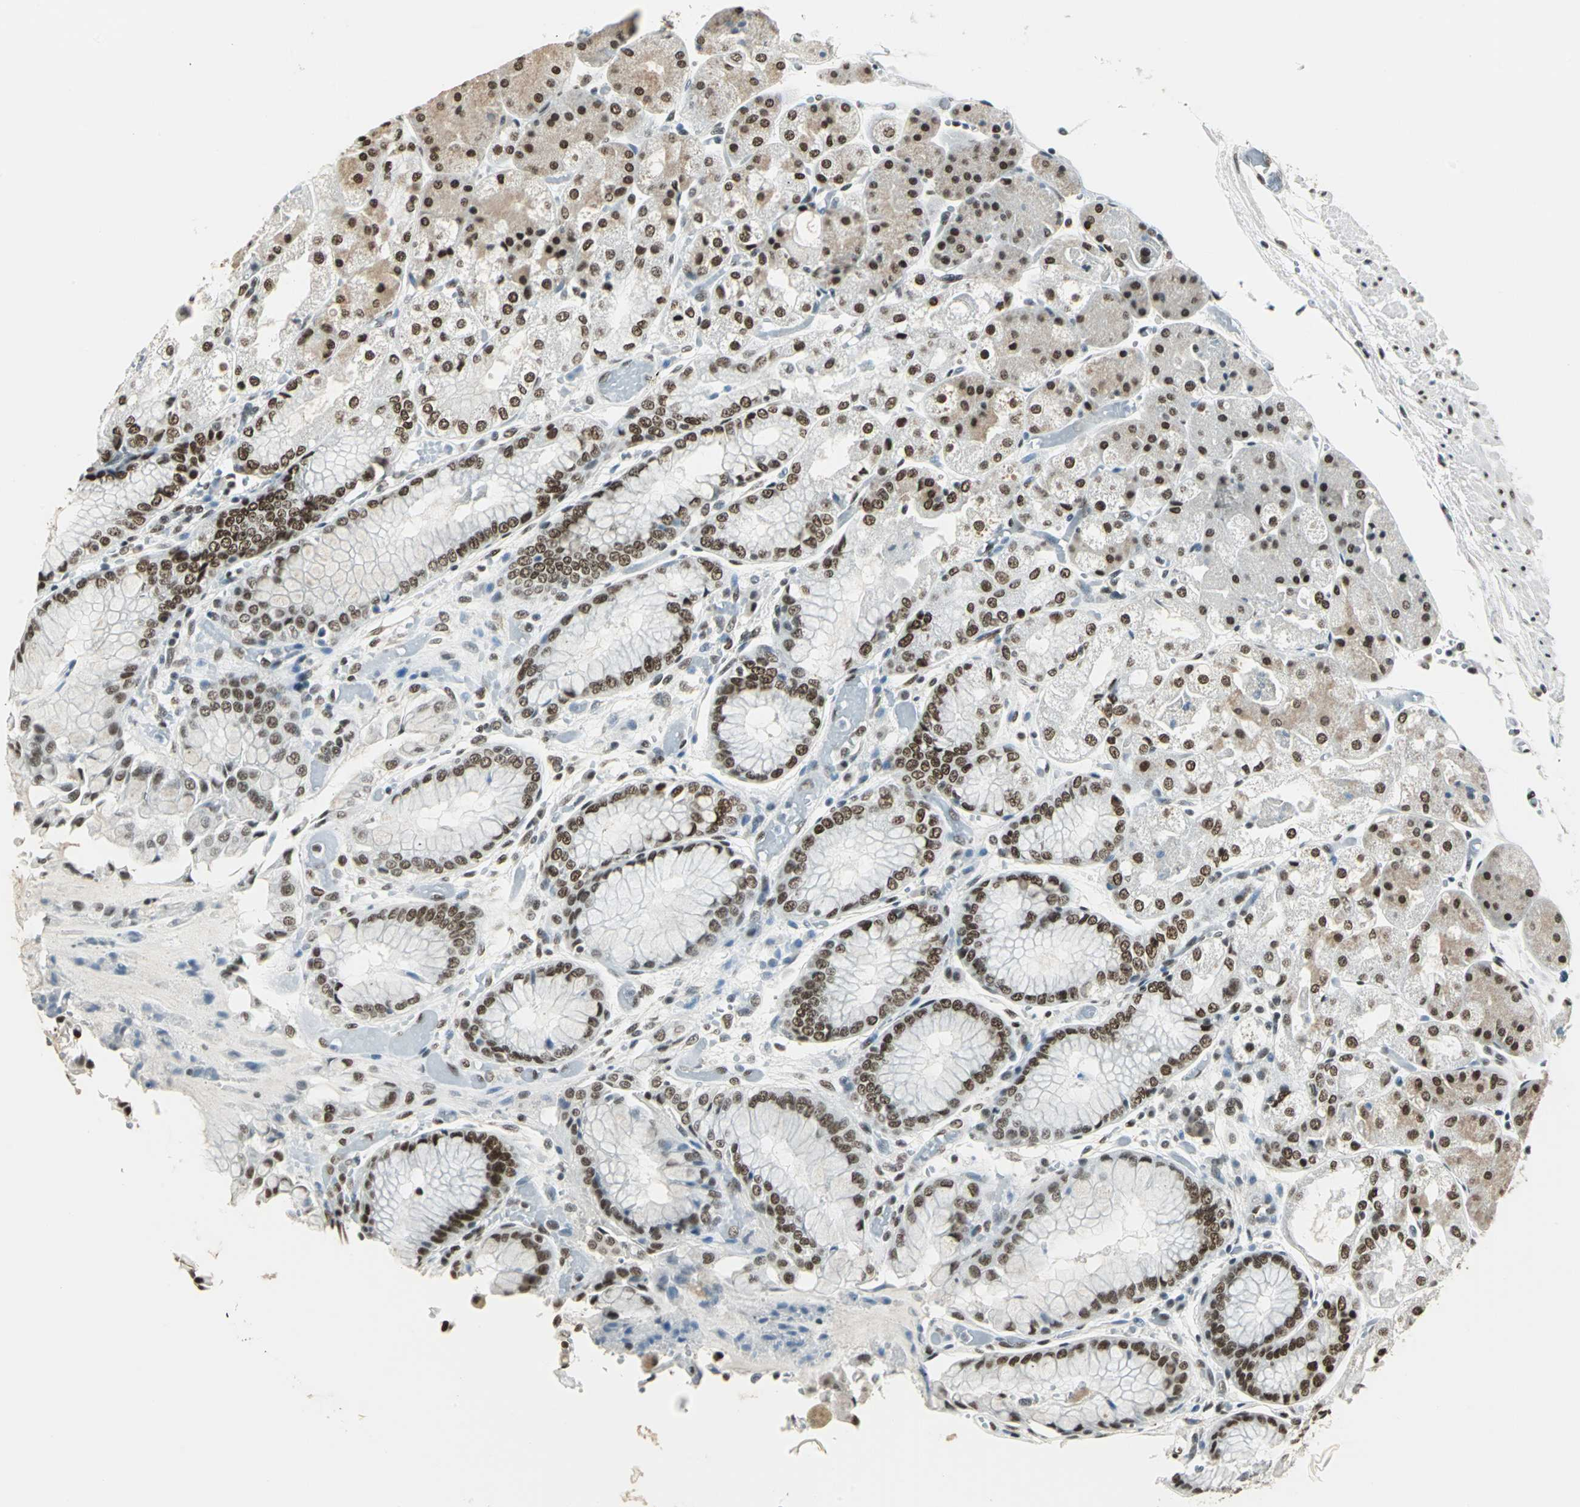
{"staining": {"intensity": "strong", "quantity": ">75%", "location": "cytoplasmic/membranous,nuclear"}, "tissue": "stomach", "cell_type": "Glandular cells", "image_type": "normal", "snomed": [{"axis": "morphology", "description": "Normal tissue, NOS"}, {"axis": "topography", "description": "Stomach, upper"}], "caption": "The histopathology image exhibits immunohistochemical staining of normal stomach. There is strong cytoplasmic/membranous,nuclear expression is seen in approximately >75% of glandular cells.", "gene": "ADNP", "patient": {"sex": "male", "age": 72}}